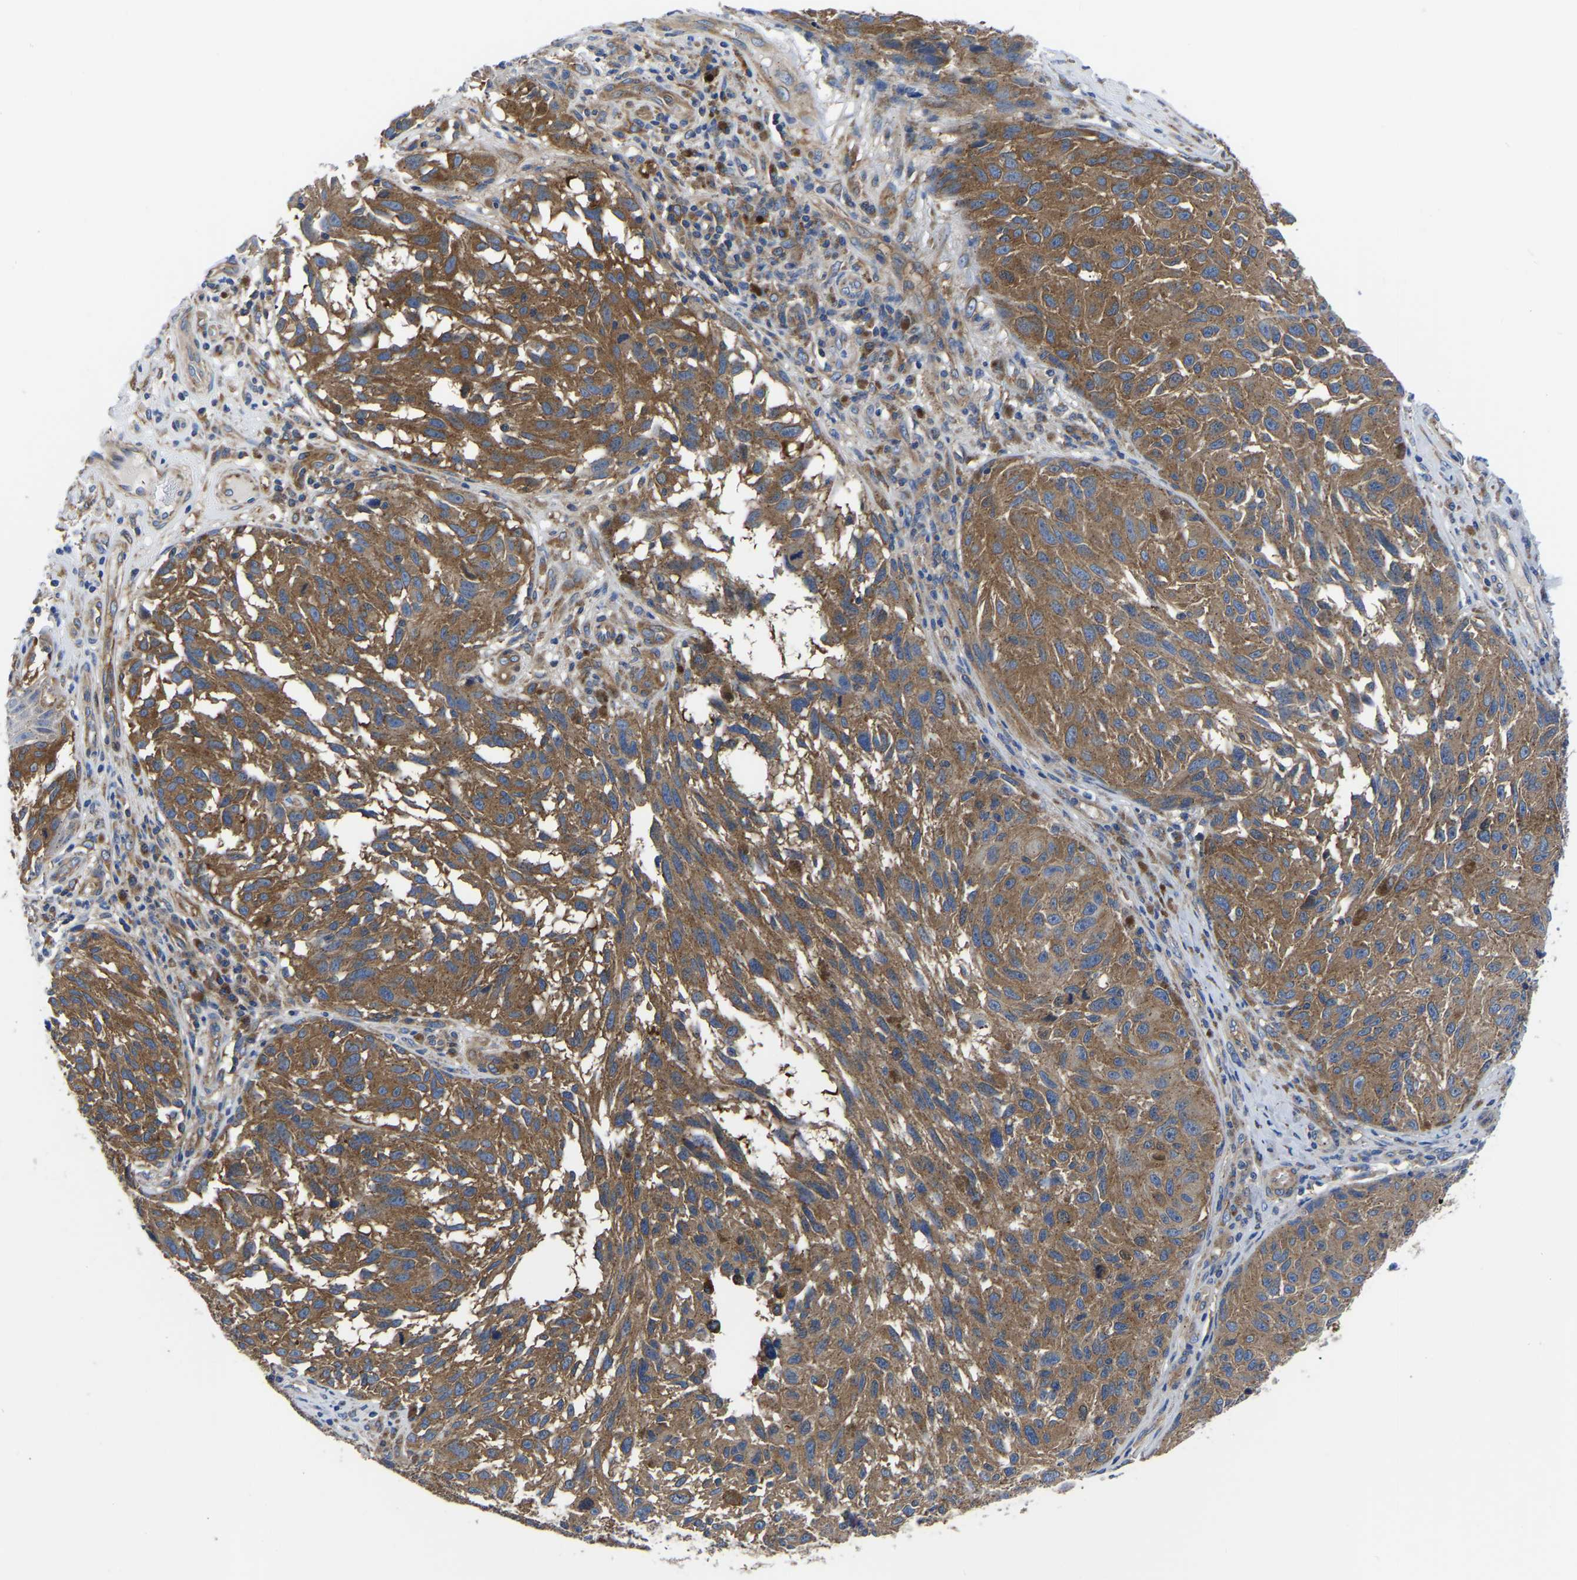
{"staining": {"intensity": "moderate", "quantity": ">75%", "location": "cytoplasmic/membranous"}, "tissue": "melanoma", "cell_type": "Tumor cells", "image_type": "cancer", "snomed": [{"axis": "morphology", "description": "Malignant melanoma, NOS"}, {"axis": "topography", "description": "Skin"}], "caption": "Brown immunohistochemical staining in human melanoma exhibits moderate cytoplasmic/membranous positivity in about >75% of tumor cells.", "gene": "TFG", "patient": {"sex": "female", "age": 73}}